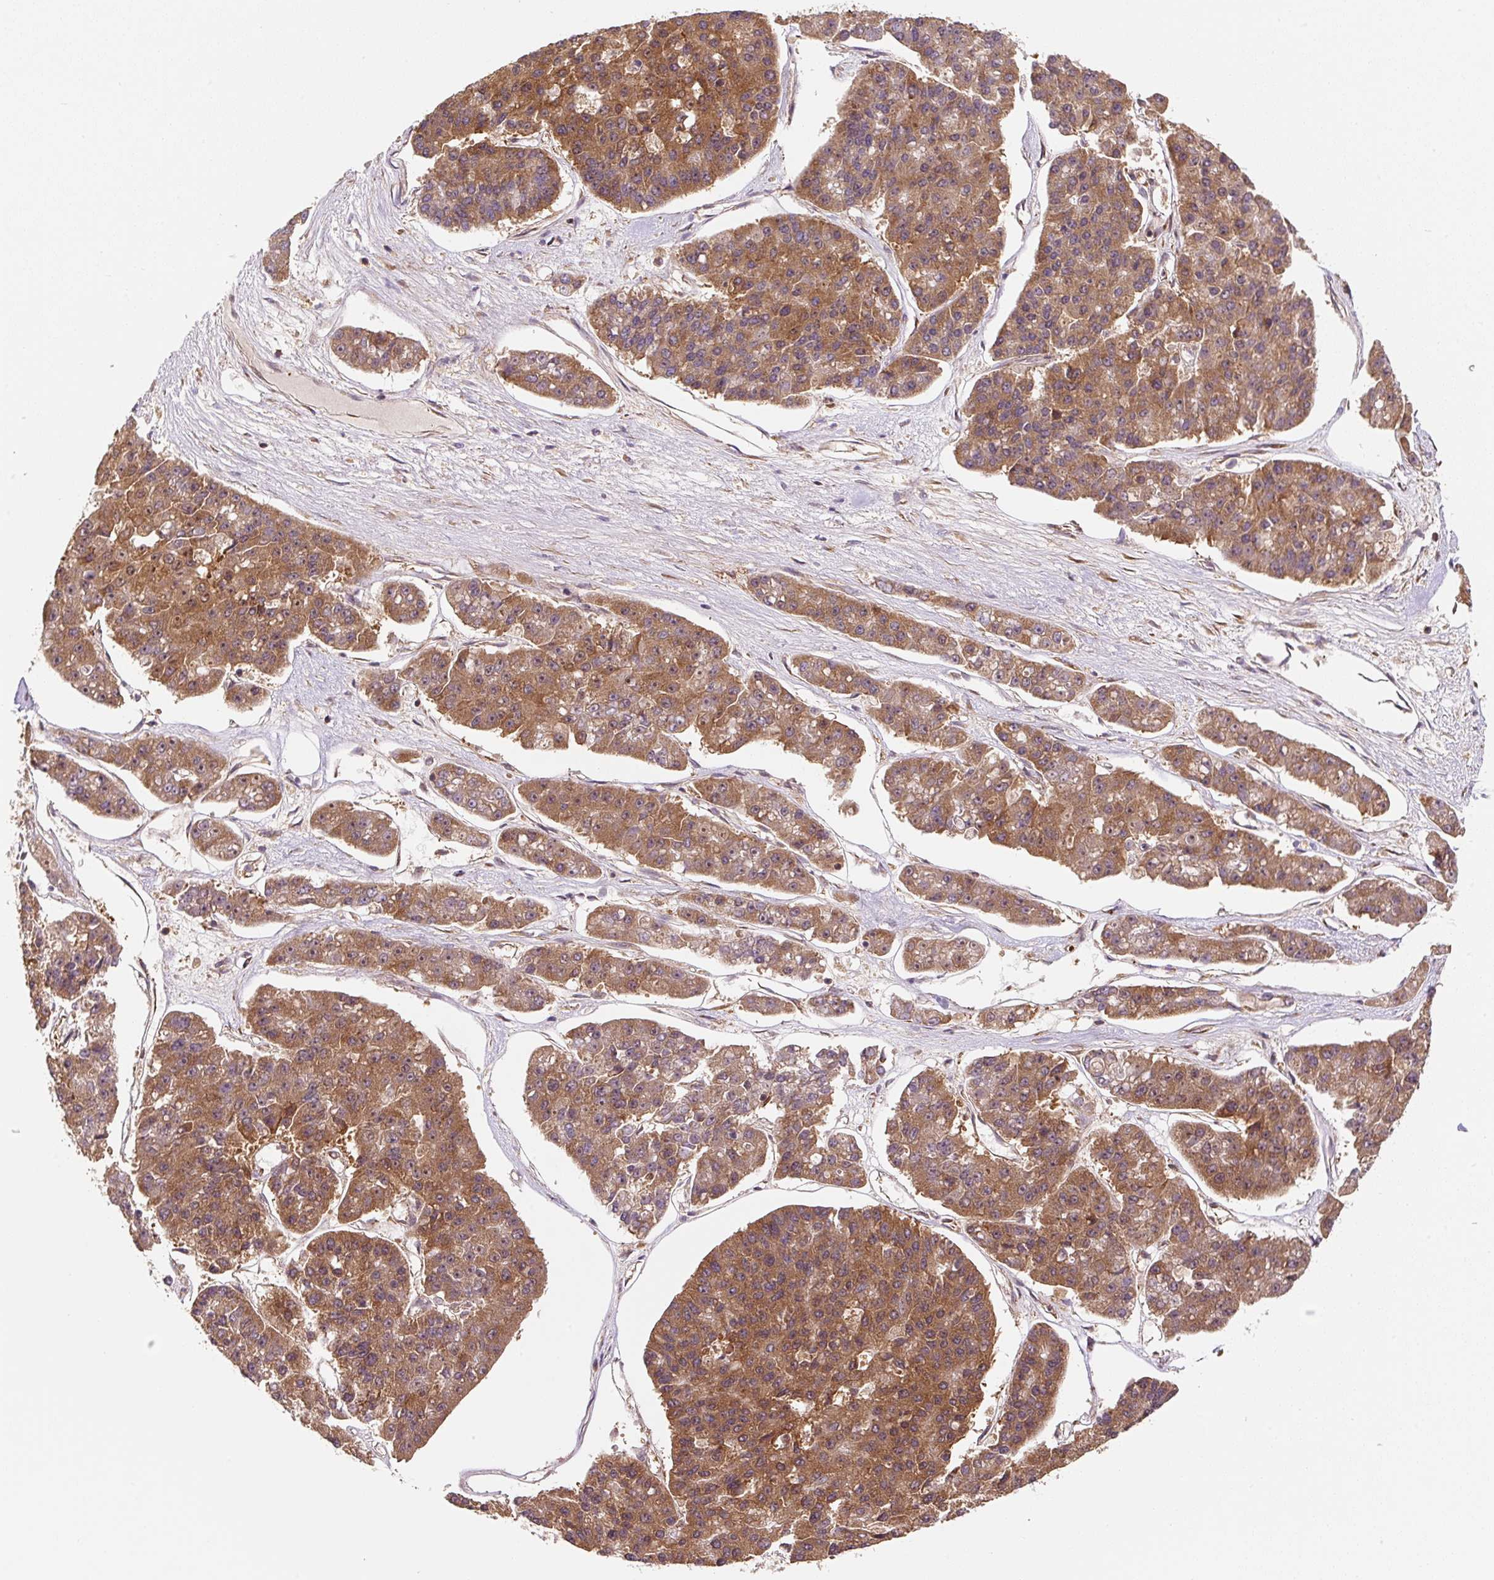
{"staining": {"intensity": "moderate", "quantity": ">75%", "location": "cytoplasmic/membranous"}, "tissue": "pancreatic cancer", "cell_type": "Tumor cells", "image_type": "cancer", "snomed": [{"axis": "morphology", "description": "Adenocarcinoma, NOS"}, {"axis": "topography", "description": "Pancreas"}], "caption": "A histopathology image showing moderate cytoplasmic/membranous expression in approximately >75% of tumor cells in pancreatic cancer (adenocarcinoma), as visualized by brown immunohistochemical staining.", "gene": "EIF2S2", "patient": {"sex": "male", "age": 50}}